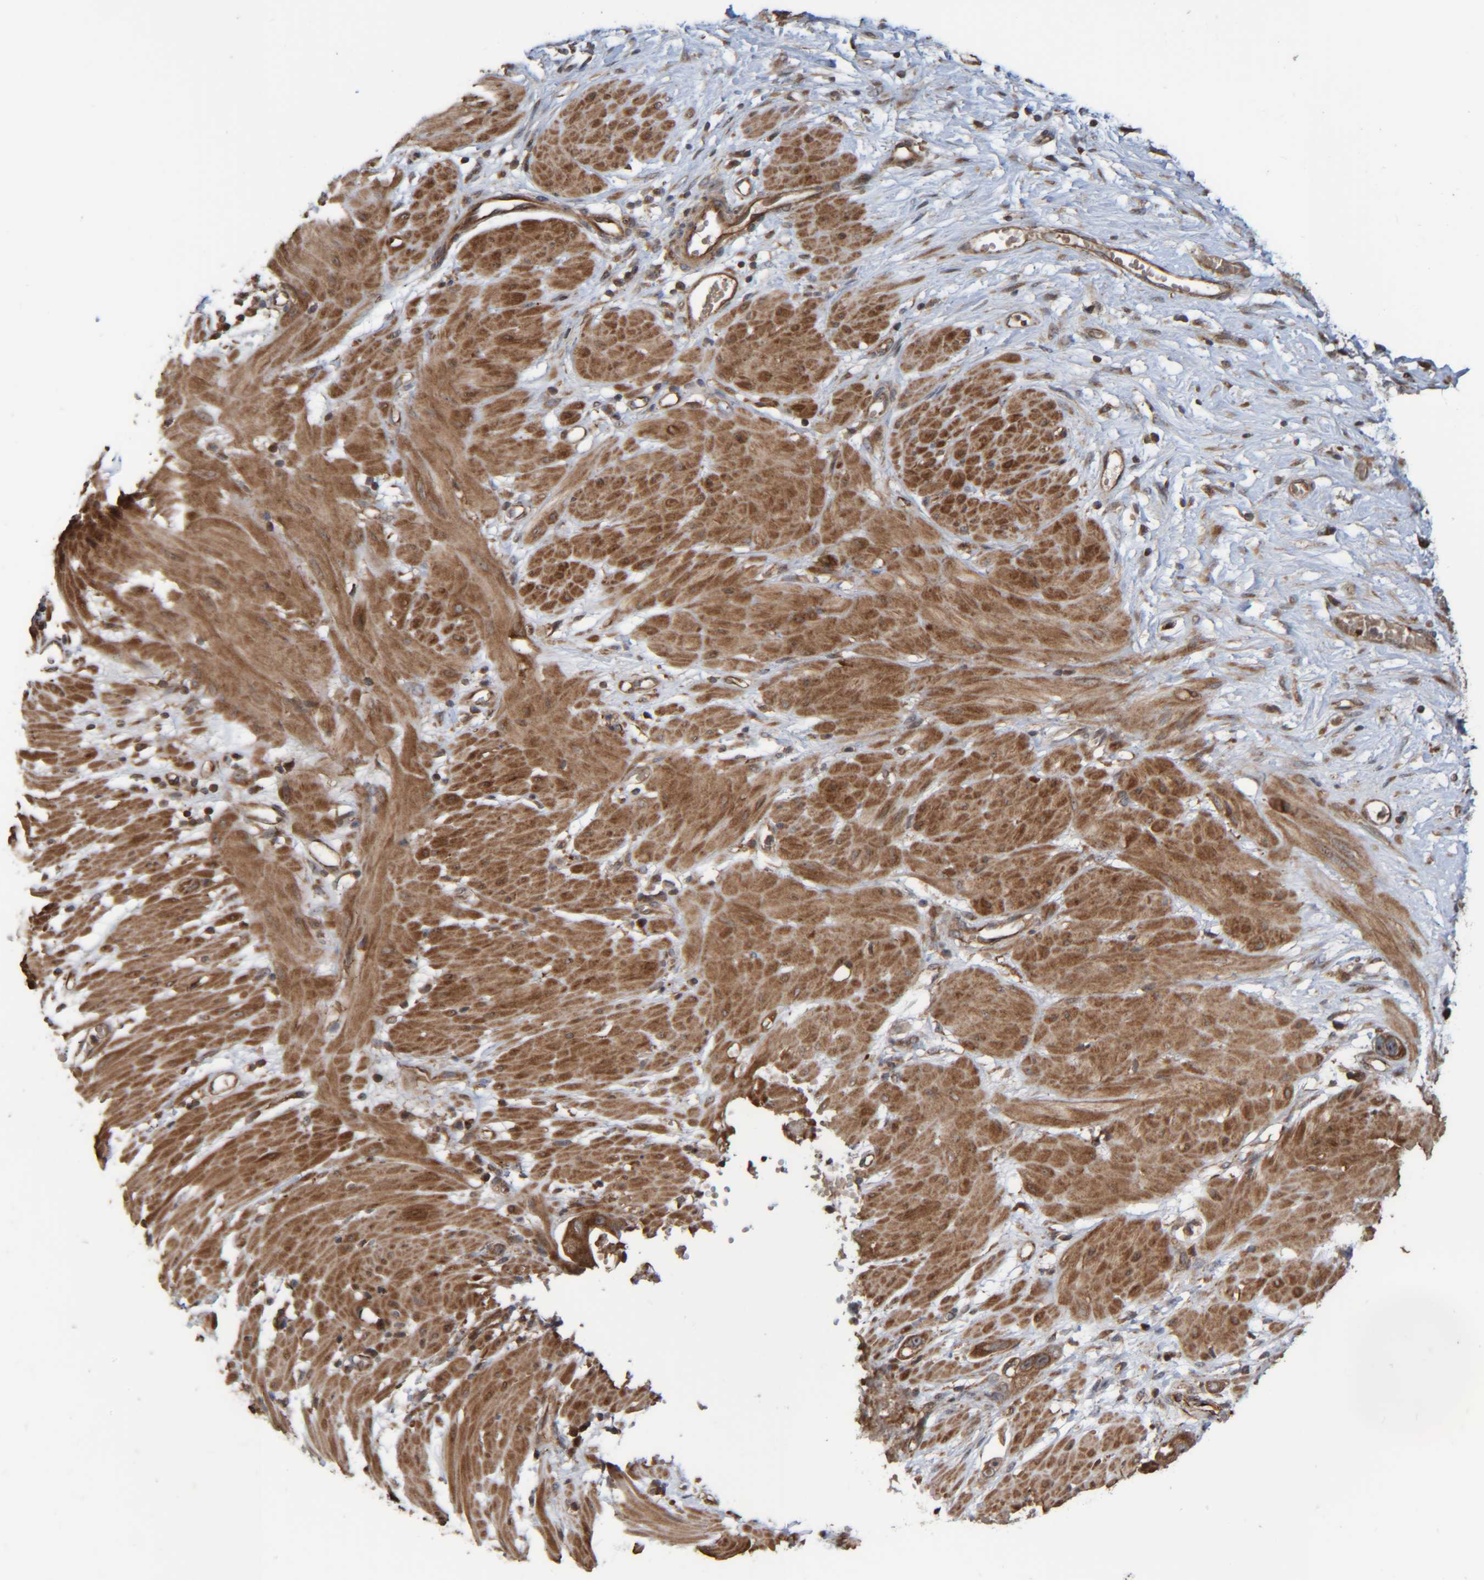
{"staining": {"intensity": "moderate", "quantity": ">75%", "location": "cytoplasmic/membranous"}, "tissue": "stomach cancer", "cell_type": "Tumor cells", "image_type": "cancer", "snomed": [{"axis": "morphology", "description": "Adenocarcinoma, NOS"}, {"axis": "topography", "description": "Stomach"}, {"axis": "topography", "description": "Stomach, lower"}], "caption": "This is a histology image of immunohistochemistry (IHC) staining of stomach cancer (adenocarcinoma), which shows moderate staining in the cytoplasmic/membranous of tumor cells.", "gene": "CCDC57", "patient": {"sex": "female", "age": 48}}